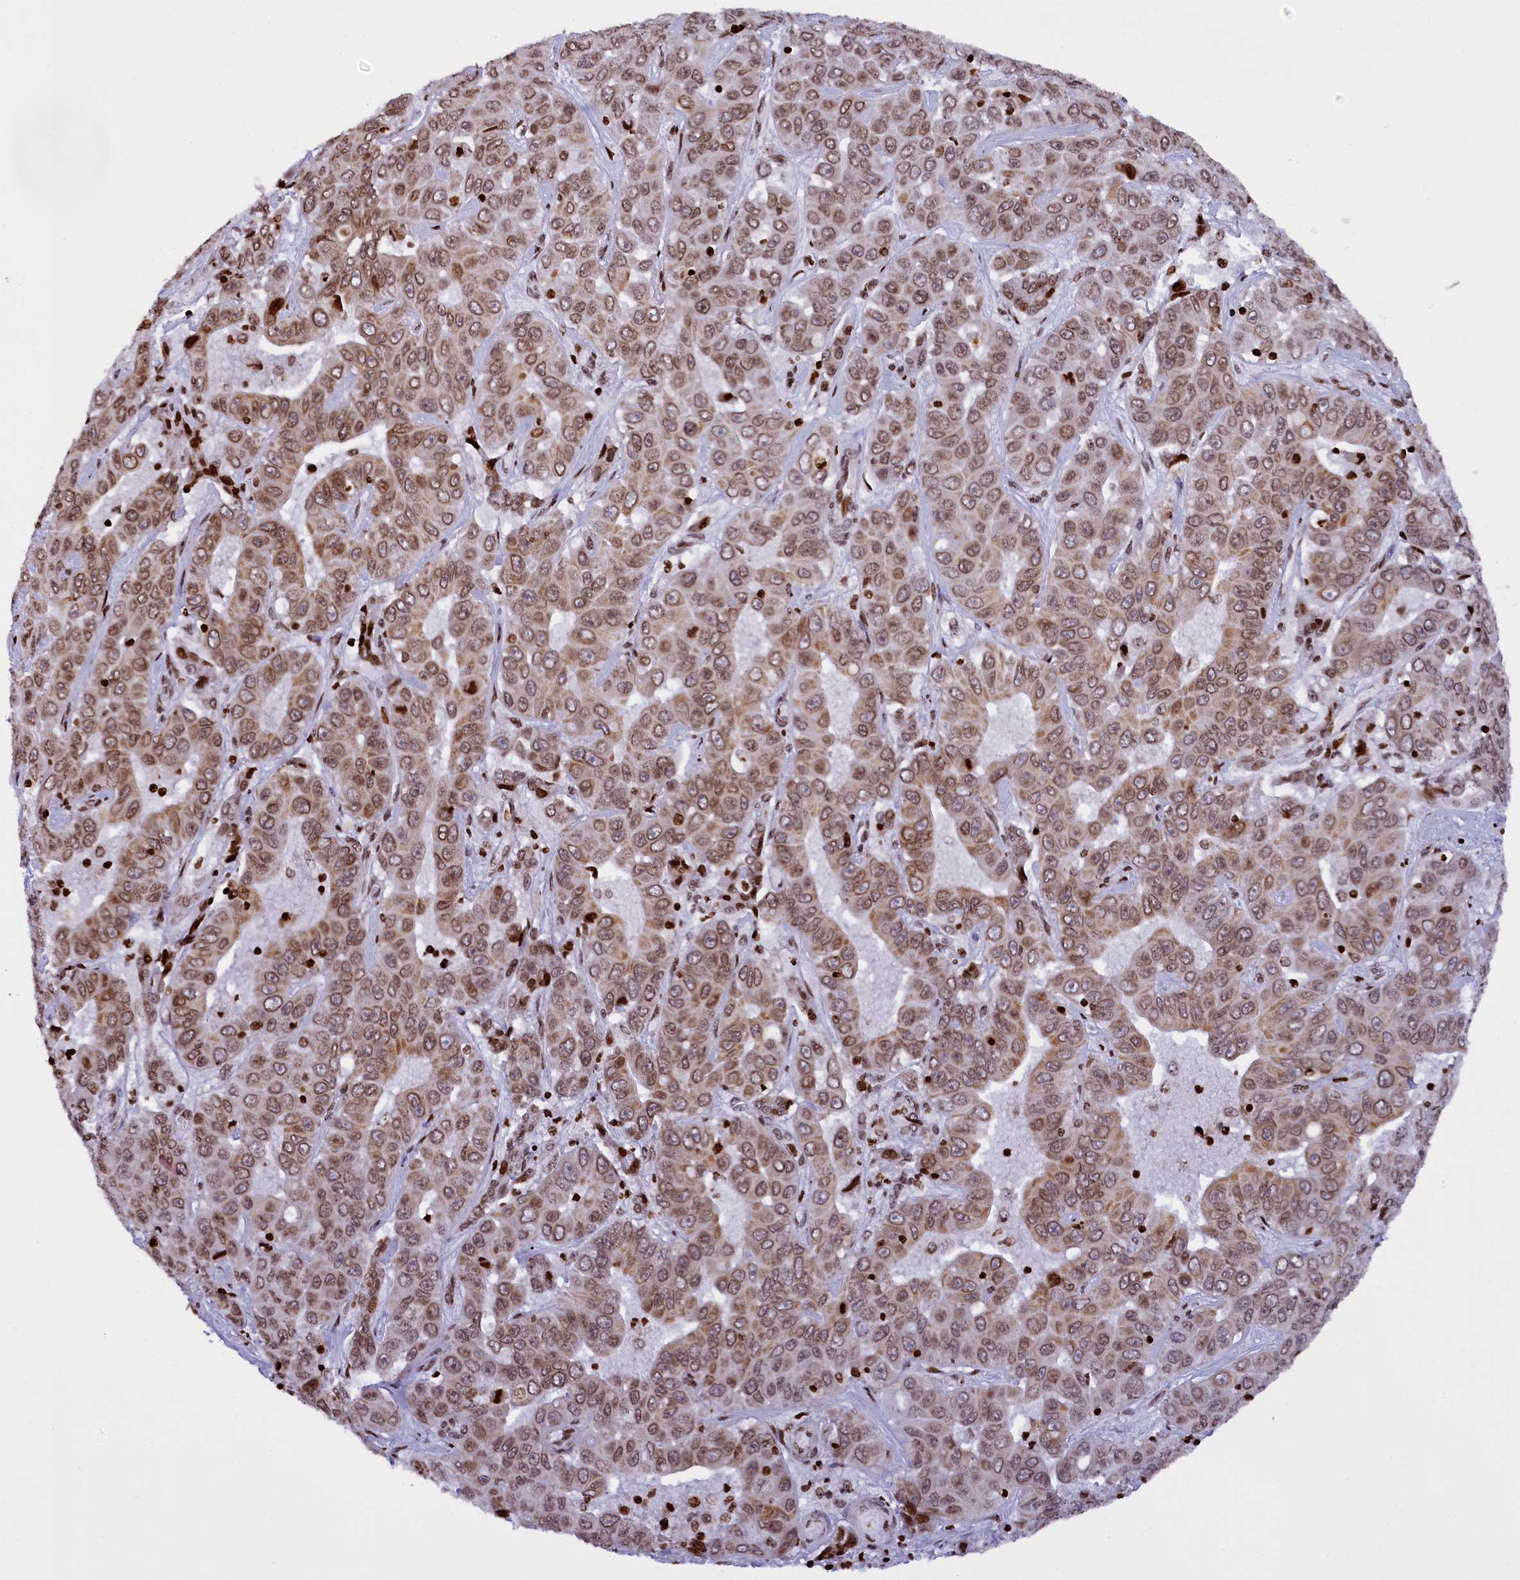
{"staining": {"intensity": "moderate", "quantity": ">75%", "location": "cytoplasmic/membranous,nuclear"}, "tissue": "liver cancer", "cell_type": "Tumor cells", "image_type": "cancer", "snomed": [{"axis": "morphology", "description": "Cholangiocarcinoma"}, {"axis": "topography", "description": "Liver"}], "caption": "An image of liver cancer stained for a protein displays moderate cytoplasmic/membranous and nuclear brown staining in tumor cells.", "gene": "TIMM29", "patient": {"sex": "female", "age": 52}}